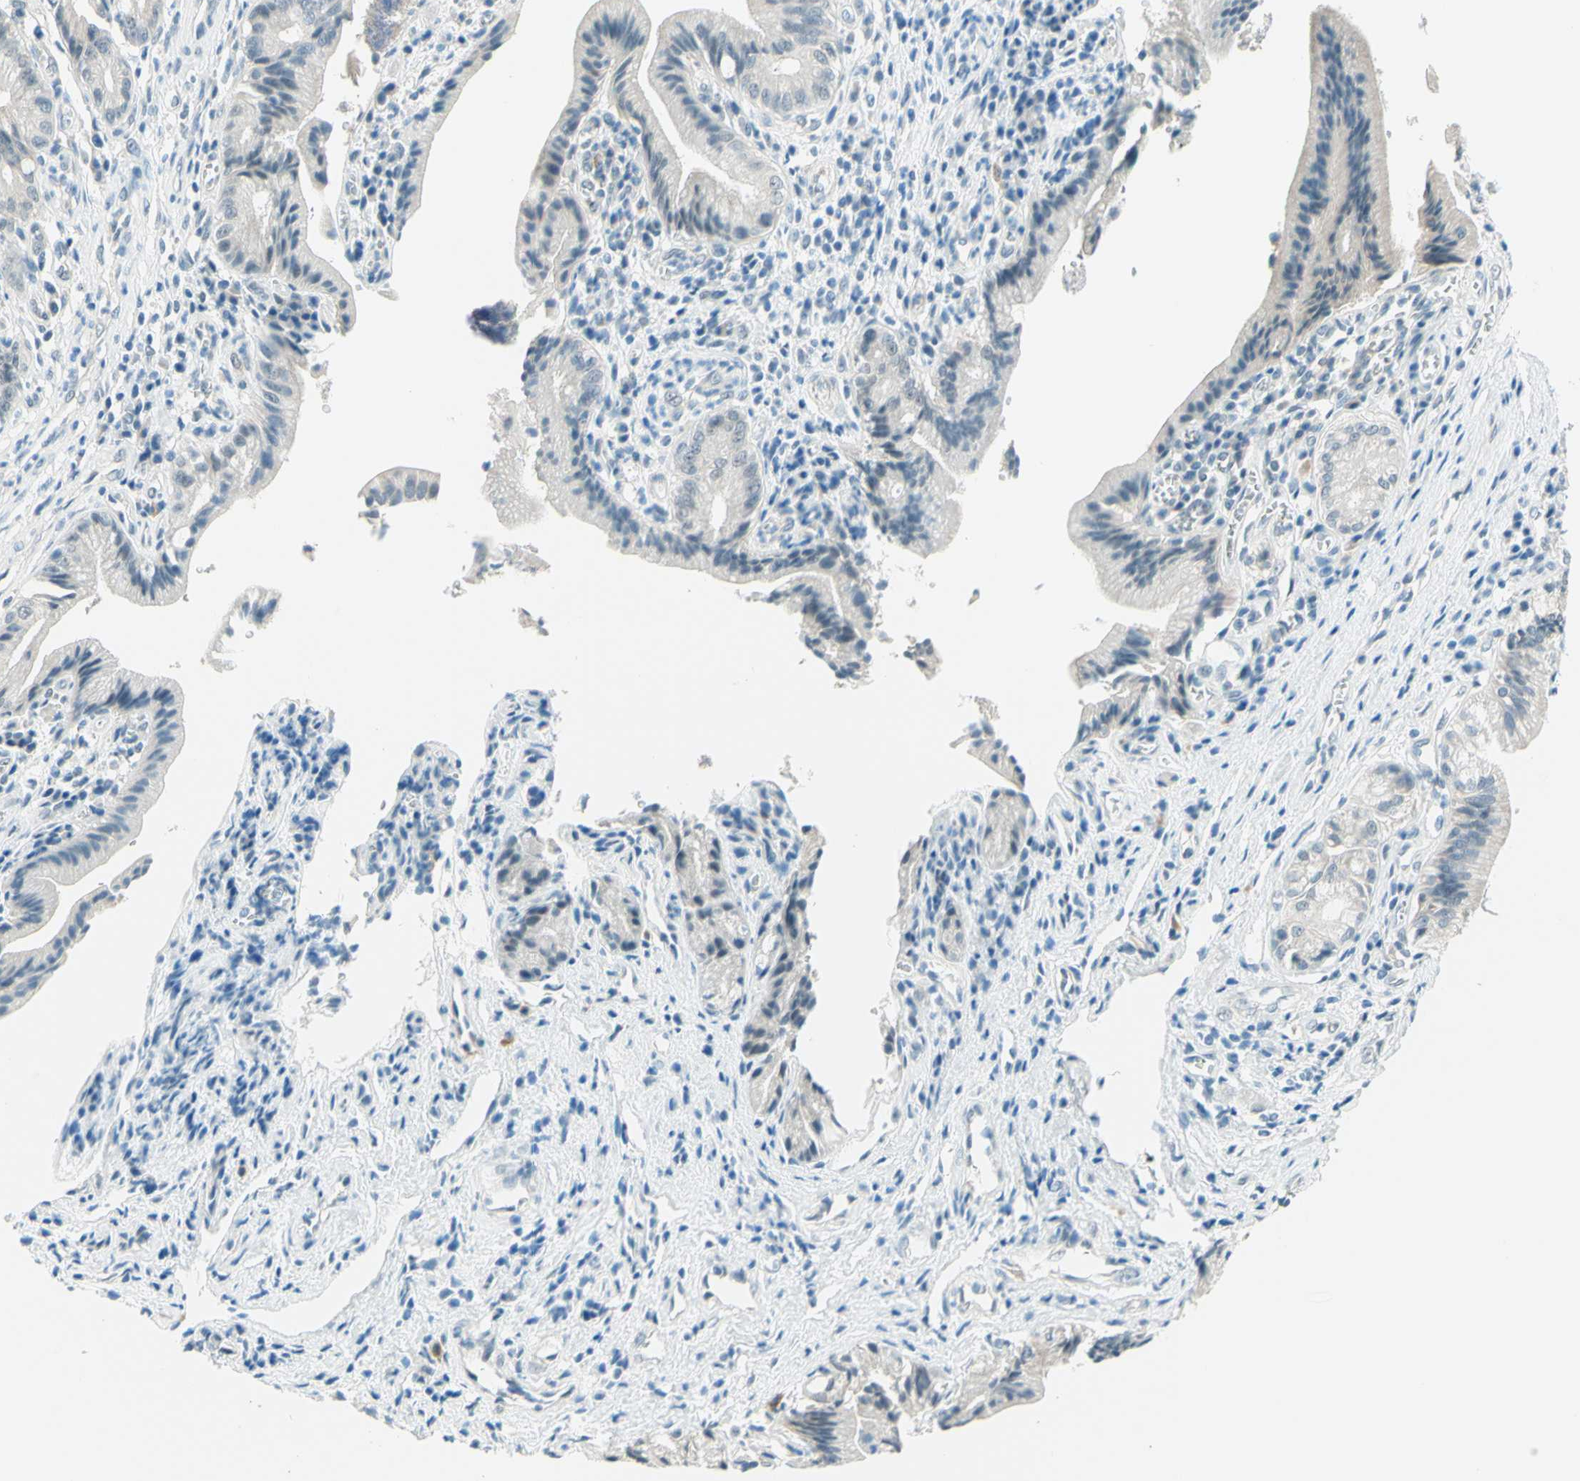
{"staining": {"intensity": "negative", "quantity": "none", "location": "none"}, "tissue": "pancreatic cancer", "cell_type": "Tumor cells", "image_type": "cancer", "snomed": [{"axis": "morphology", "description": "Adenocarcinoma, NOS"}, {"axis": "topography", "description": "Pancreas"}], "caption": "Immunohistochemical staining of human pancreatic cancer reveals no significant staining in tumor cells.", "gene": "JPH1", "patient": {"sex": "female", "age": 75}}